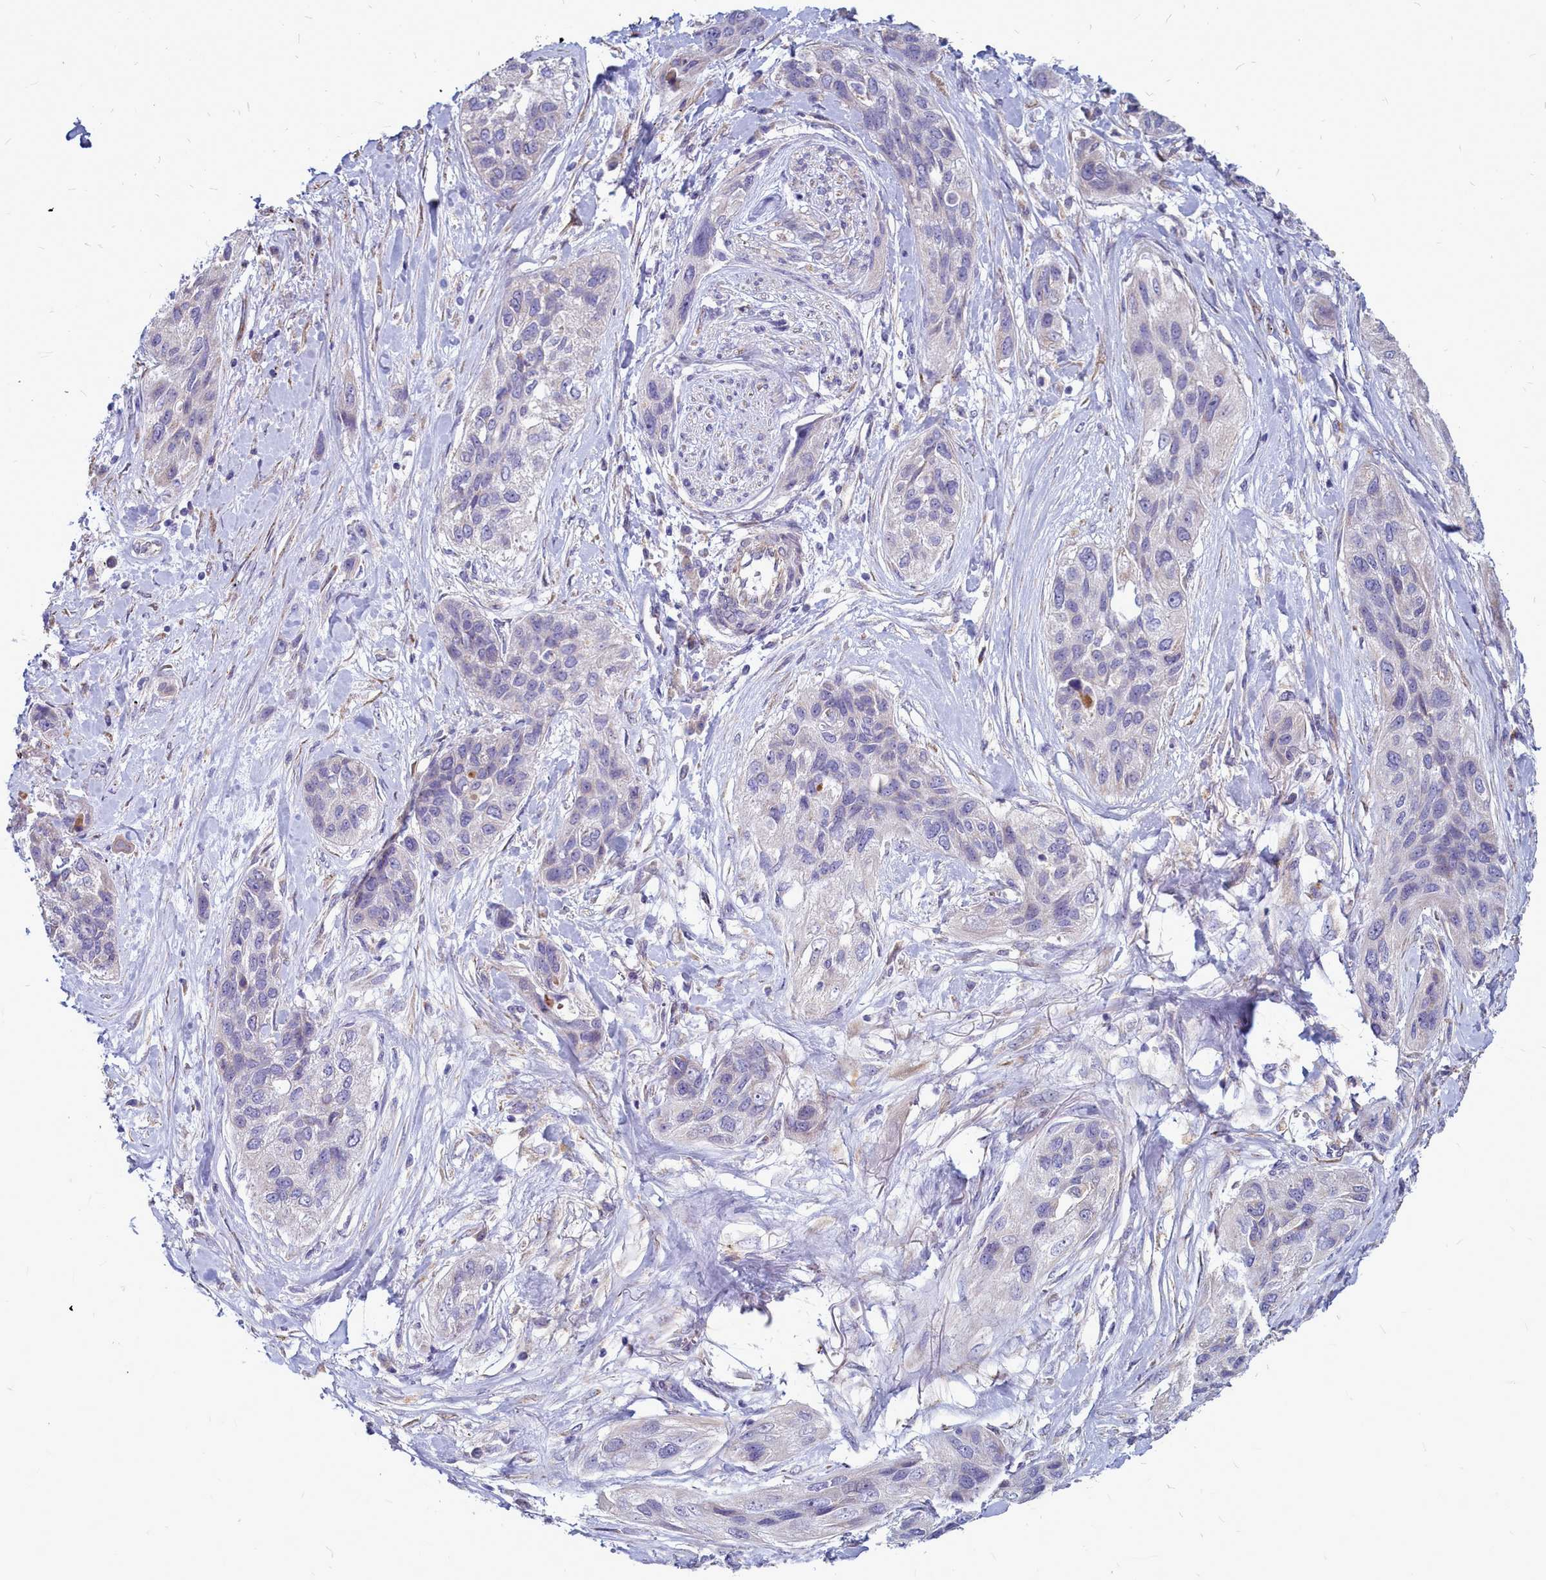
{"staining": {"intensity": "negative", "quantity": "none", "location": "none"}, "tissue": "lung cancer", "cell_type": "Tumor cells", "image_type": "cancer", "snomed": [{"axis": "morphology", "description": "Squamous cell carcinoma, NOS"}, {"axis": "topography", "description": "Lung"}], "caption": "The photomicrograph shows no significant positivity in tumor cells of lung cancer (squamous cell carcinoma). (DAB IHC with hematoxylin counter stain).", "gene": "SMPD4", "patient": {"sex": "female", "age": 70}}